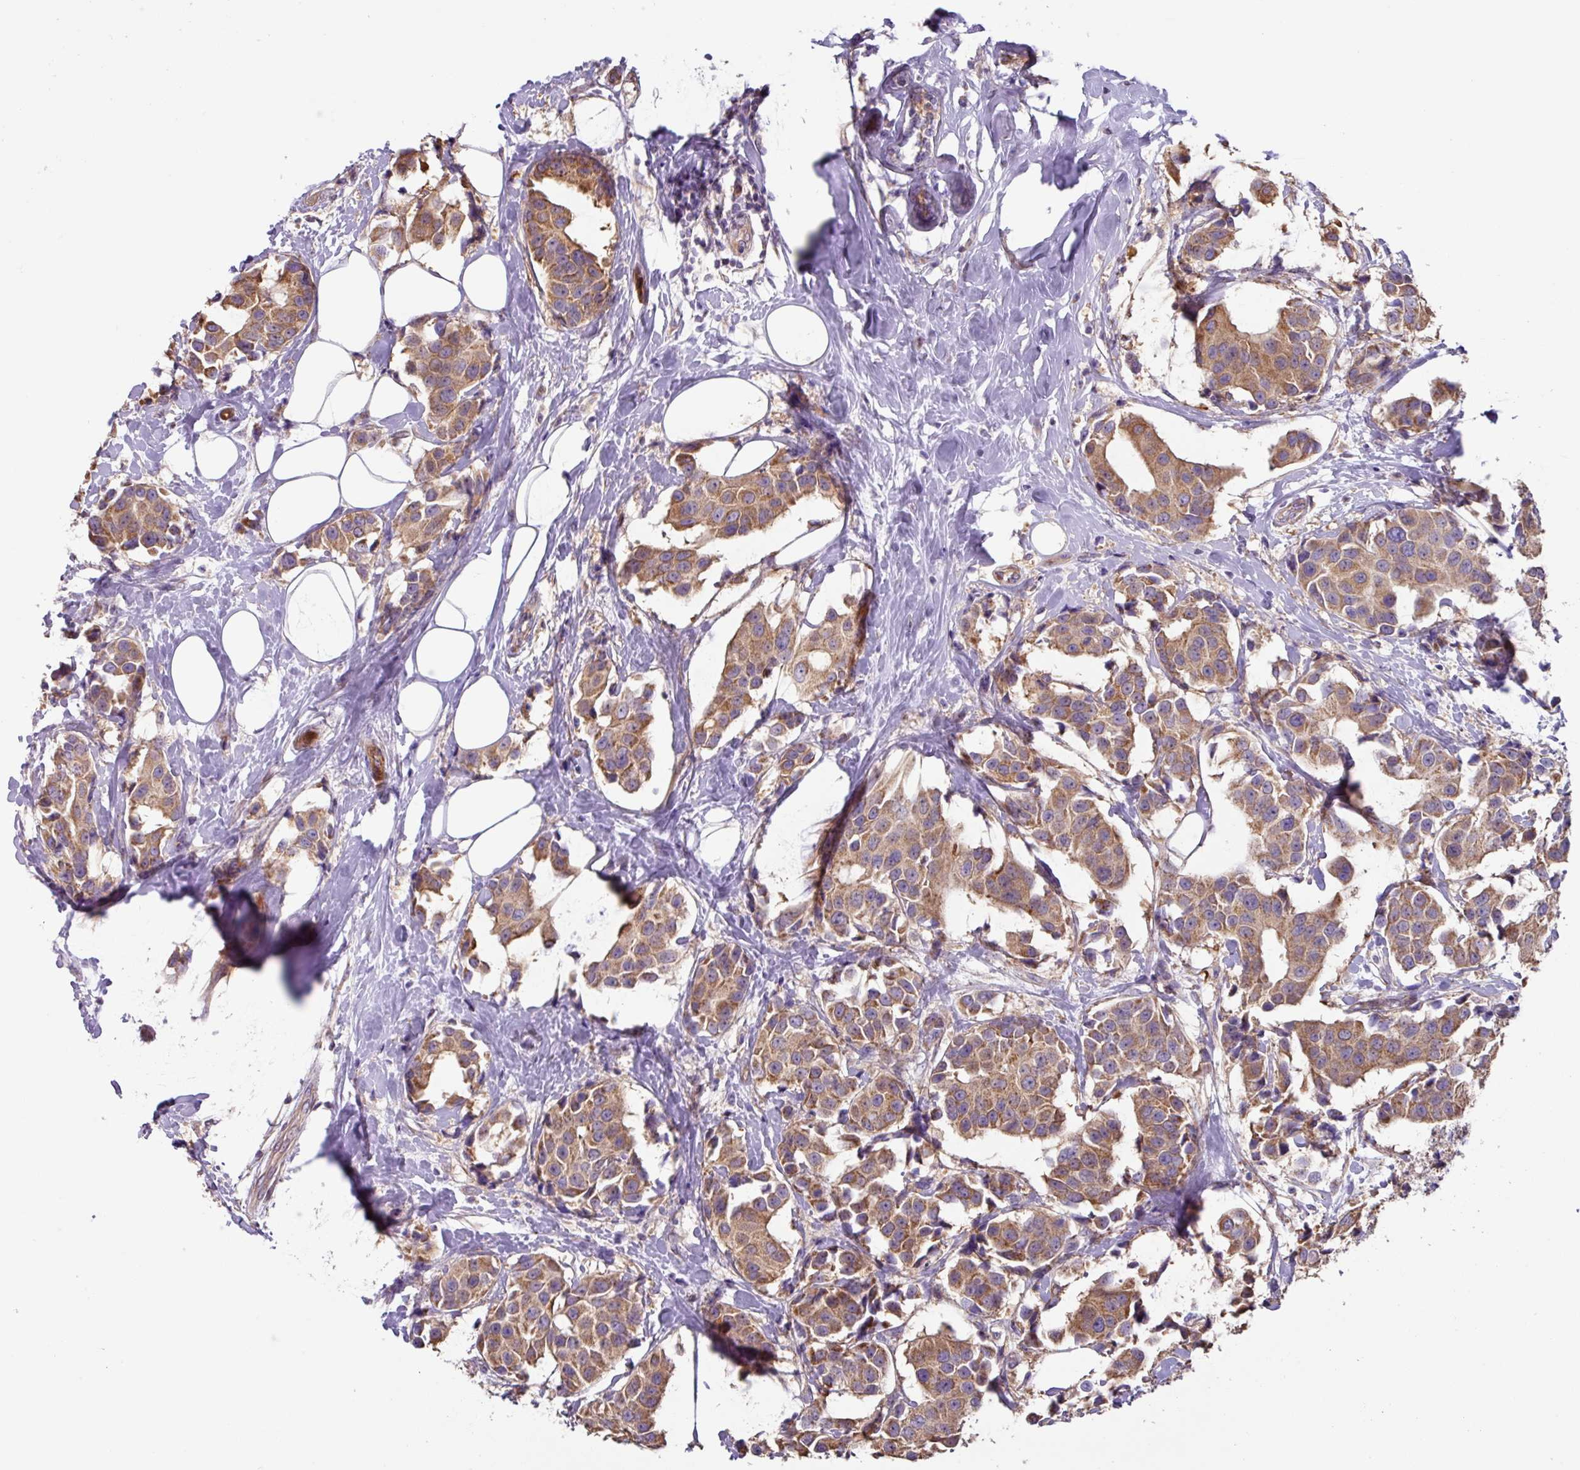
{"staining": {"intensity": "moderate", "quantity": ">75%", "location": "cytoplasmic/membranous"}, "tissue": "breast cancer", "cell_type": "Tumor cells", "image_type": "cancer", "snomed": [{"axis": "morphology", "description": "Normal tissue, NOS"}, {"axis": "morphology", "description": "Duct carcinoma"}, {"axis": "topography", "description": "Breast"}], "caption": "Protein analysis of breast cancer (intraductal carcinoma) tissue reveals moderate cytoplasmic/membranous positivity in about >75% of tumor cells.", "gene": "MRRF", "patient": {"sex": "female", "age": 39}}